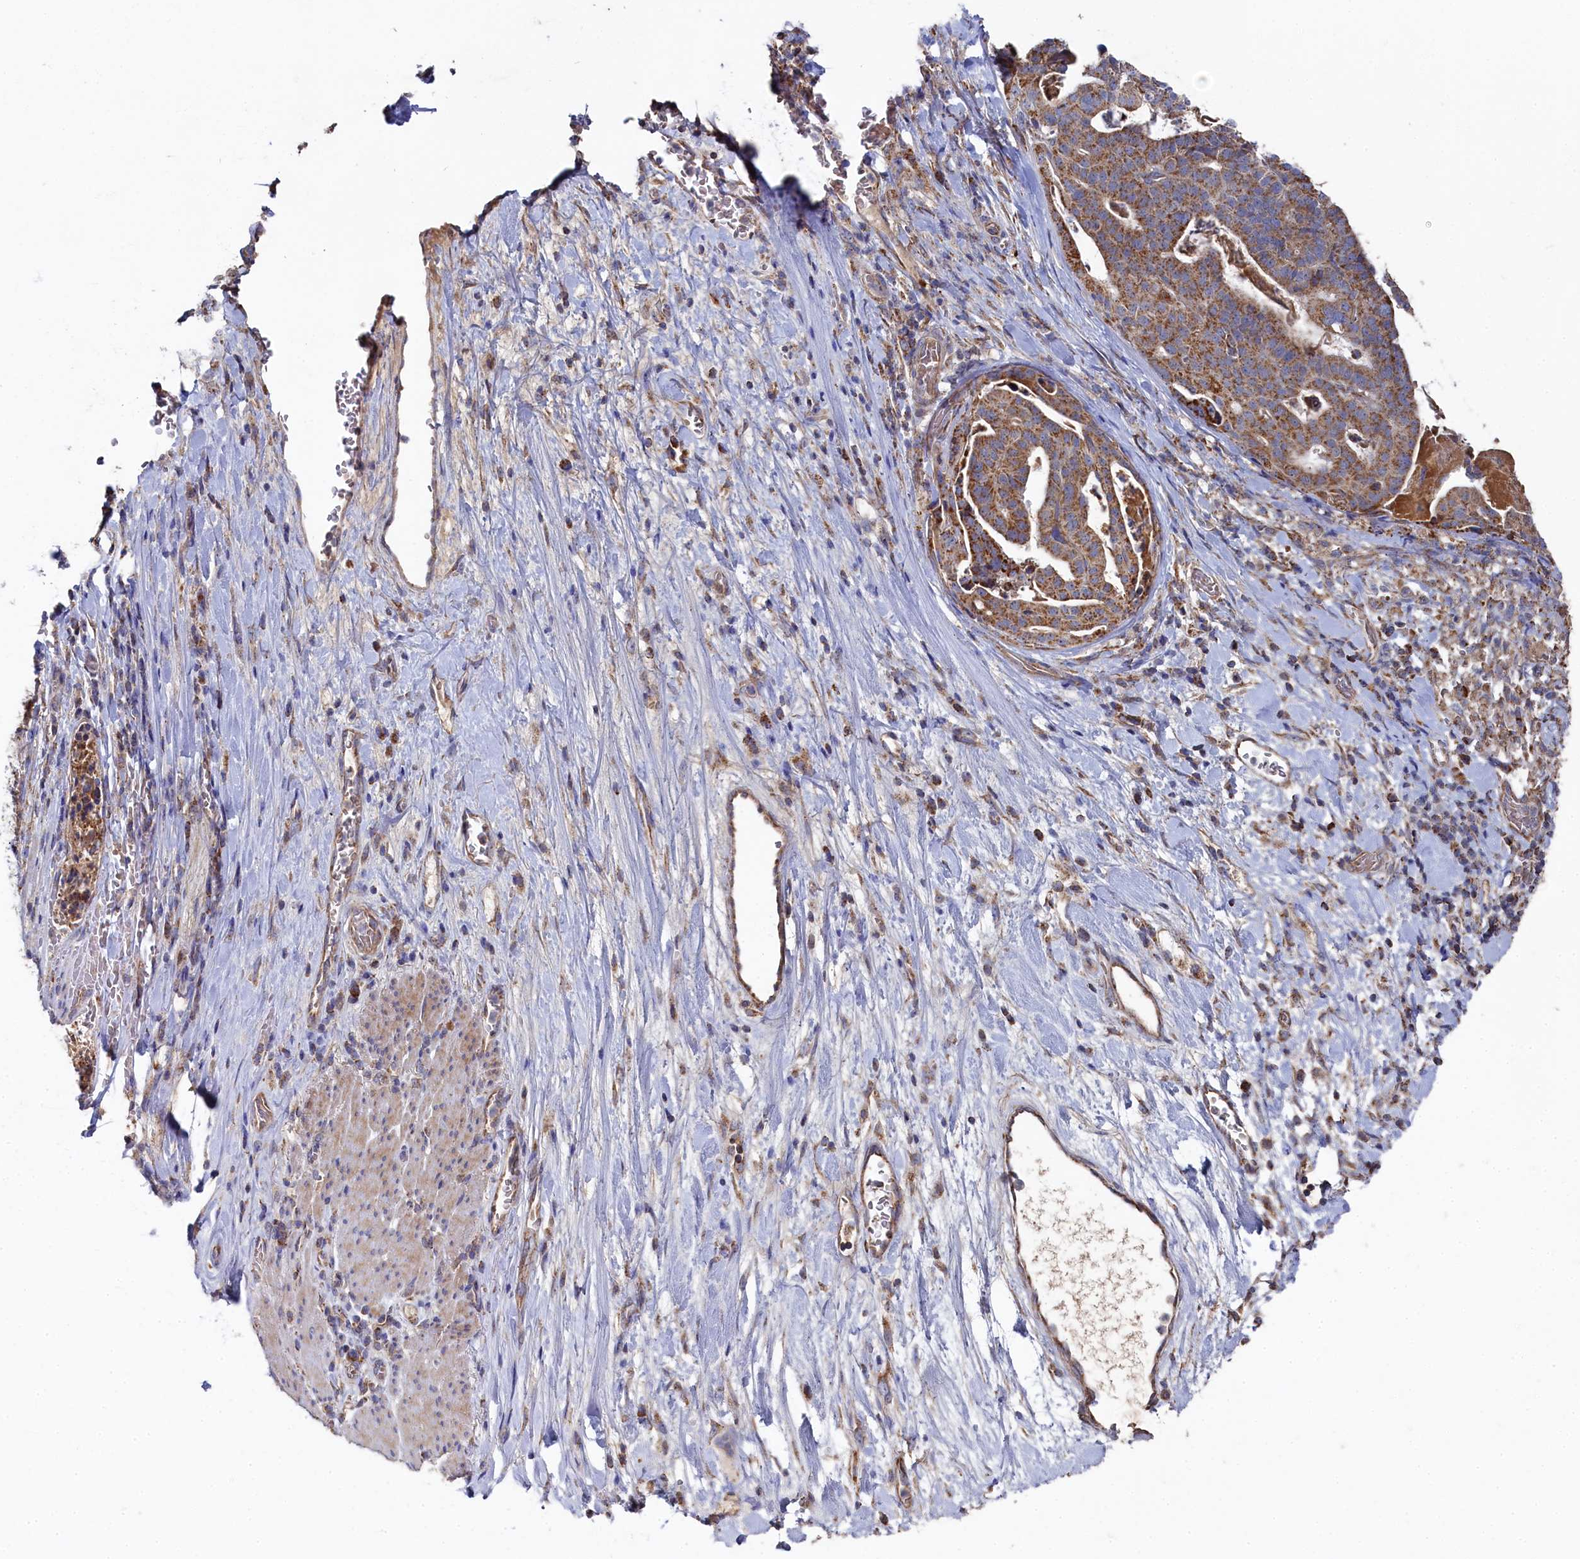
{"staining": {"intensity": "moderate", "quantity": ">75%", "location": "cytoplasmic/membranous"}, "tissue": "stomach cancer", "cell_type": "Tumor cells", "image_type": "cancer", "snomed": [{"axis": "morphology", "description": "Adenocarcinoma, NOS"}, {"axis": "topography", "description": "Stomach"}], "caption": "Immunohistochemistry image of neoplastic tissue: stomach adenocarcinoma stained using IHC demonstrates medium levels of moderate protein expression localized specifically in the cytoplasmic/membranous of tumor cells, appearing as a cytoplasmic/membranous brown color.", "gene": "HAUS2", "patient": {"sex": "male", "age": 48}}